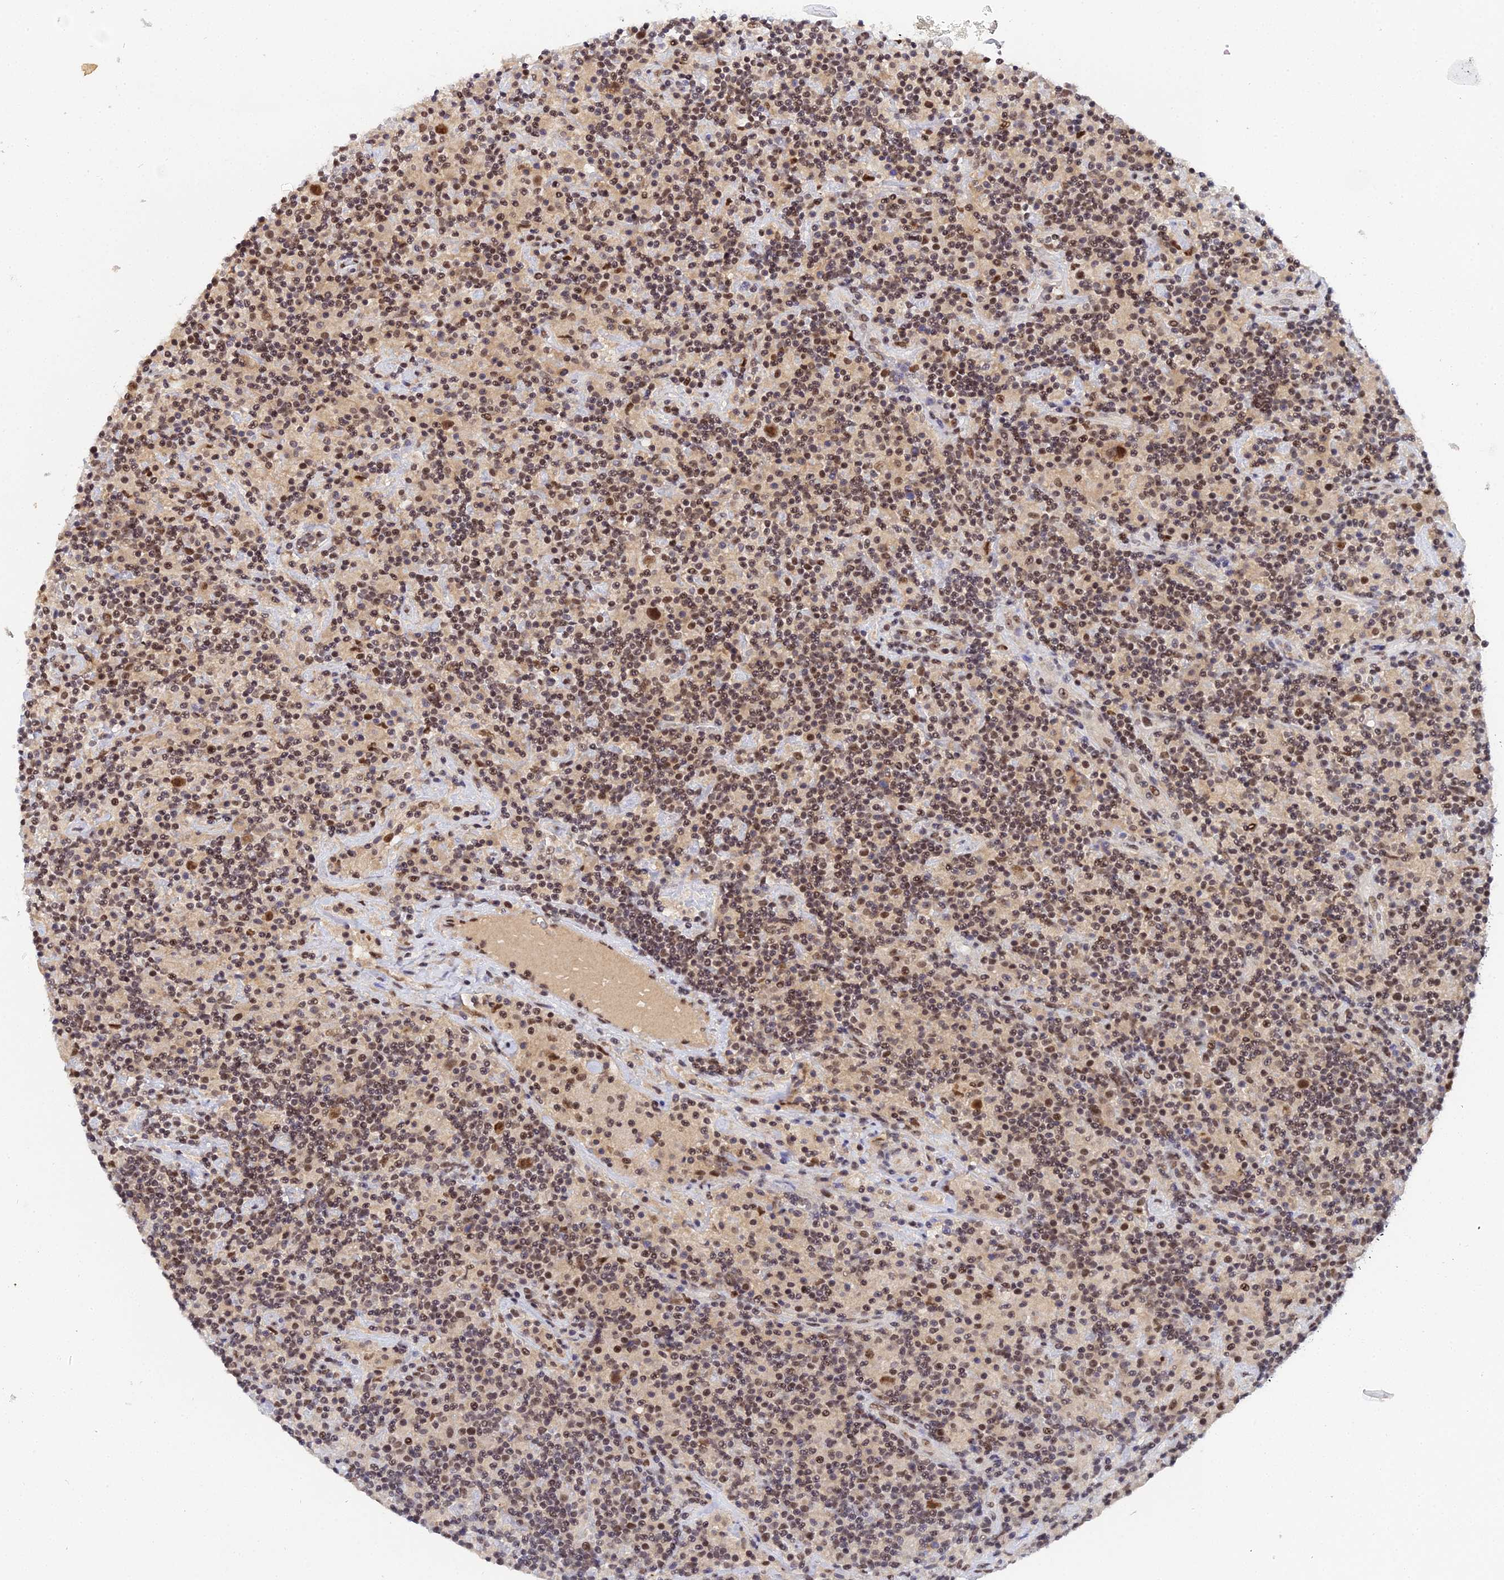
{"staining": {"intensity": "moderate", "quantity": ">75%", "location": "nuclear"}, "tissue": "lymphoma", "cell_type": "Tumor cells", "image_type": "cancer", "snomed": [{"axis": "morphology", "description": "Hodgkin's disease, NOS"}, {"axis": "topography", "description": "Lymph node"}], "caption": "Immunohistochemical staining of human lymphoma demonstrates medium levels of moderate nuclear protein staining in approximately >75% of tumor cells.", "gene": "EXOSC3", "patient": {"sex": "male", "age": 70}}